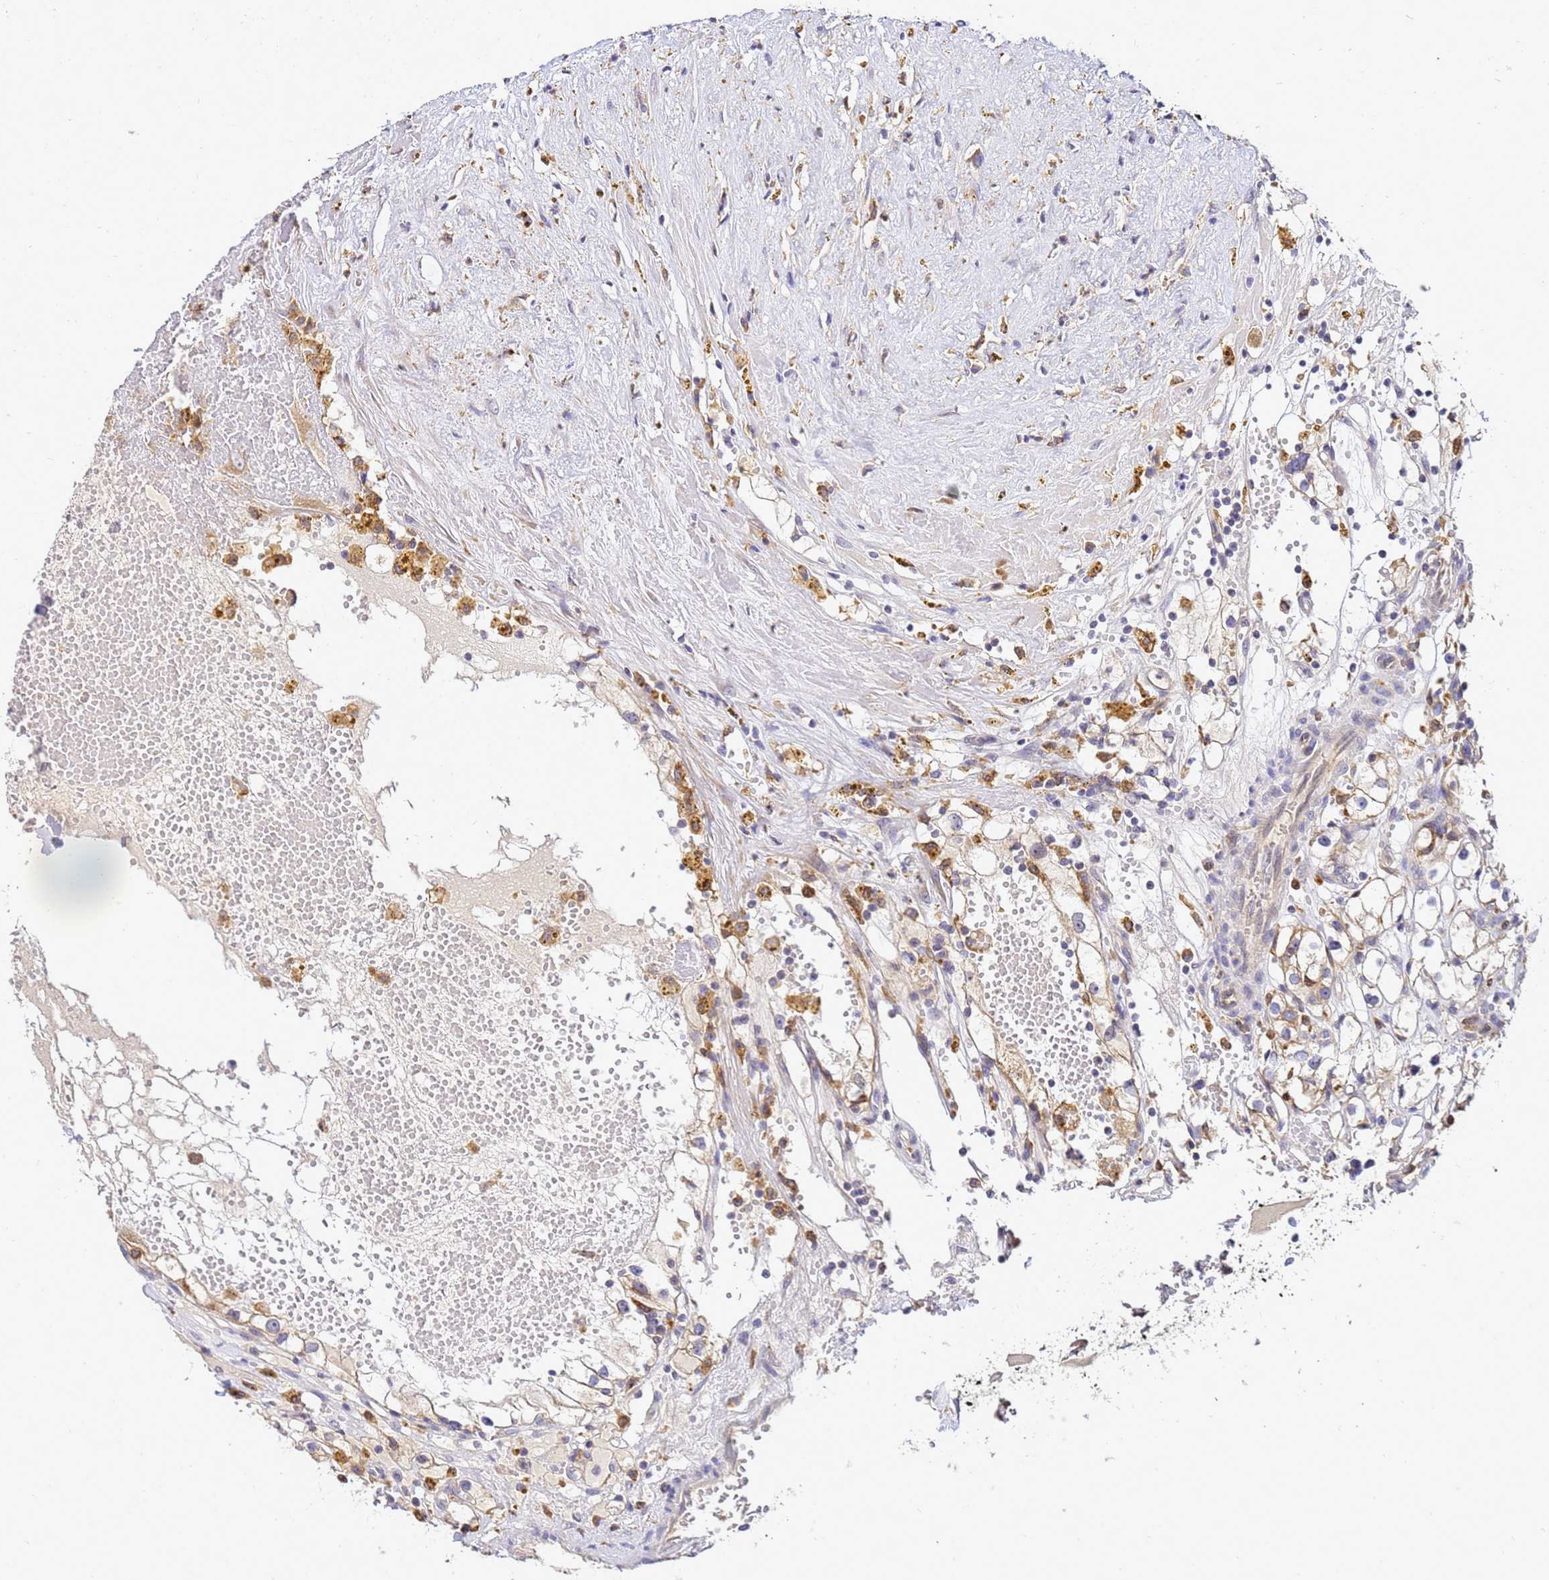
{"staining": {"intensity": "weak", "quantity": "<25%", "location": "cytoplasmic/membranous"}, "tissue": "renal cancer", "cell_type": "Tumor cells", "image_type": "cancer", "snomed": [{"axis": "morphology", "description": "Adenocarcinoma, NOS"}, {"axis": "topography", "description": "Kidney"}], "caption": "Human renal cancer stained for a protein using IHC demonstrates no expression in tumor cells.", "gene": "ADPGK", "patient": {"sex": "male", "age": 56}}